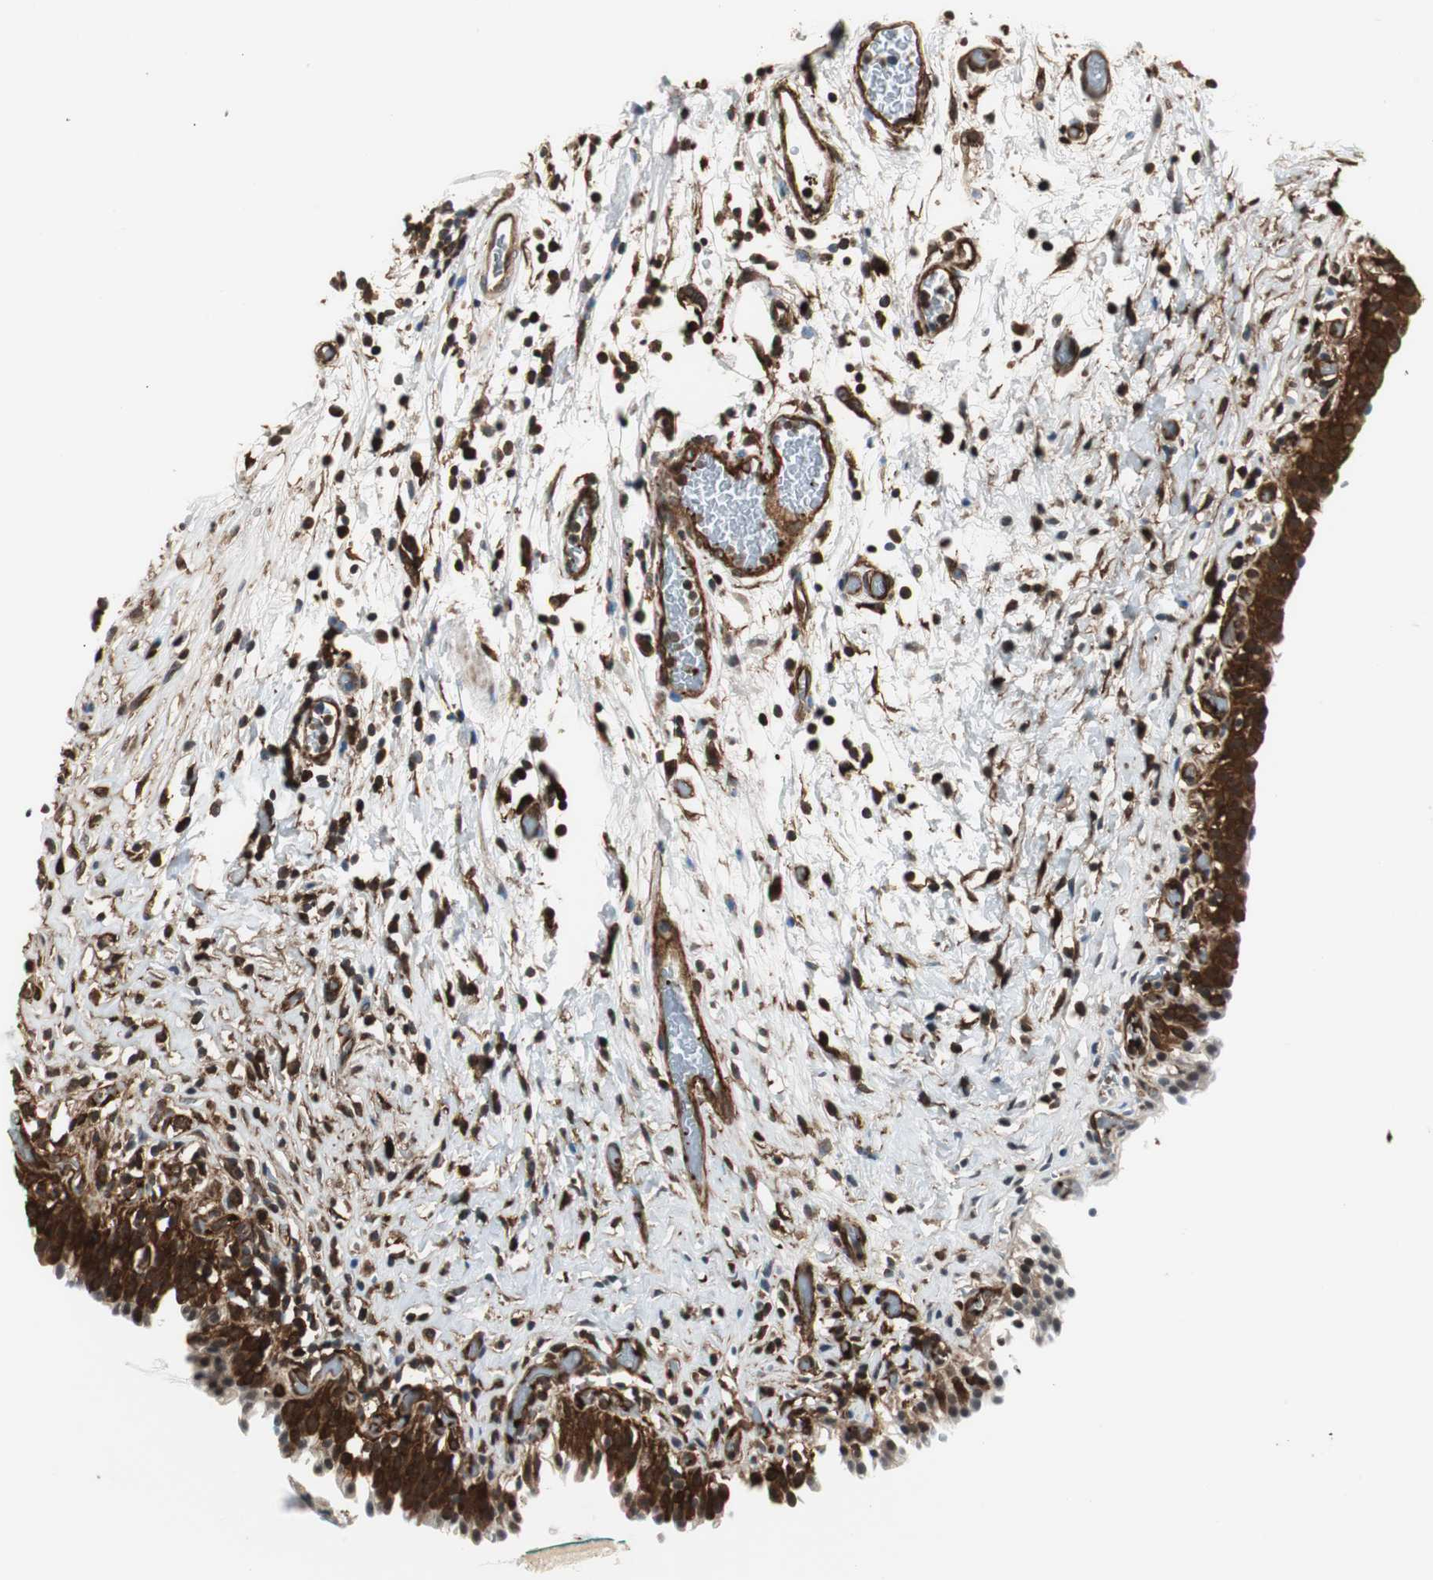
{"staining": {"intensity": "strong", "quantity": ">75%", "location": "cytoplasmic/membranous"}, "tissue": "urinary bladder", "cell_type": "Urothelial cells", "image_type": "normal", "snomed": [{"axis": "morphology", "description": "Normal tissue, NOS"}, {"axis": "topography", "description": "Urinary bladder"}], "caption": "Strong cytoplasmic/membranous protein positivity is identified in about >75% of urothelial cells in urinary bladder.", "gene": "PTPN11", "patient": {"sex": "male", "age": 51}}